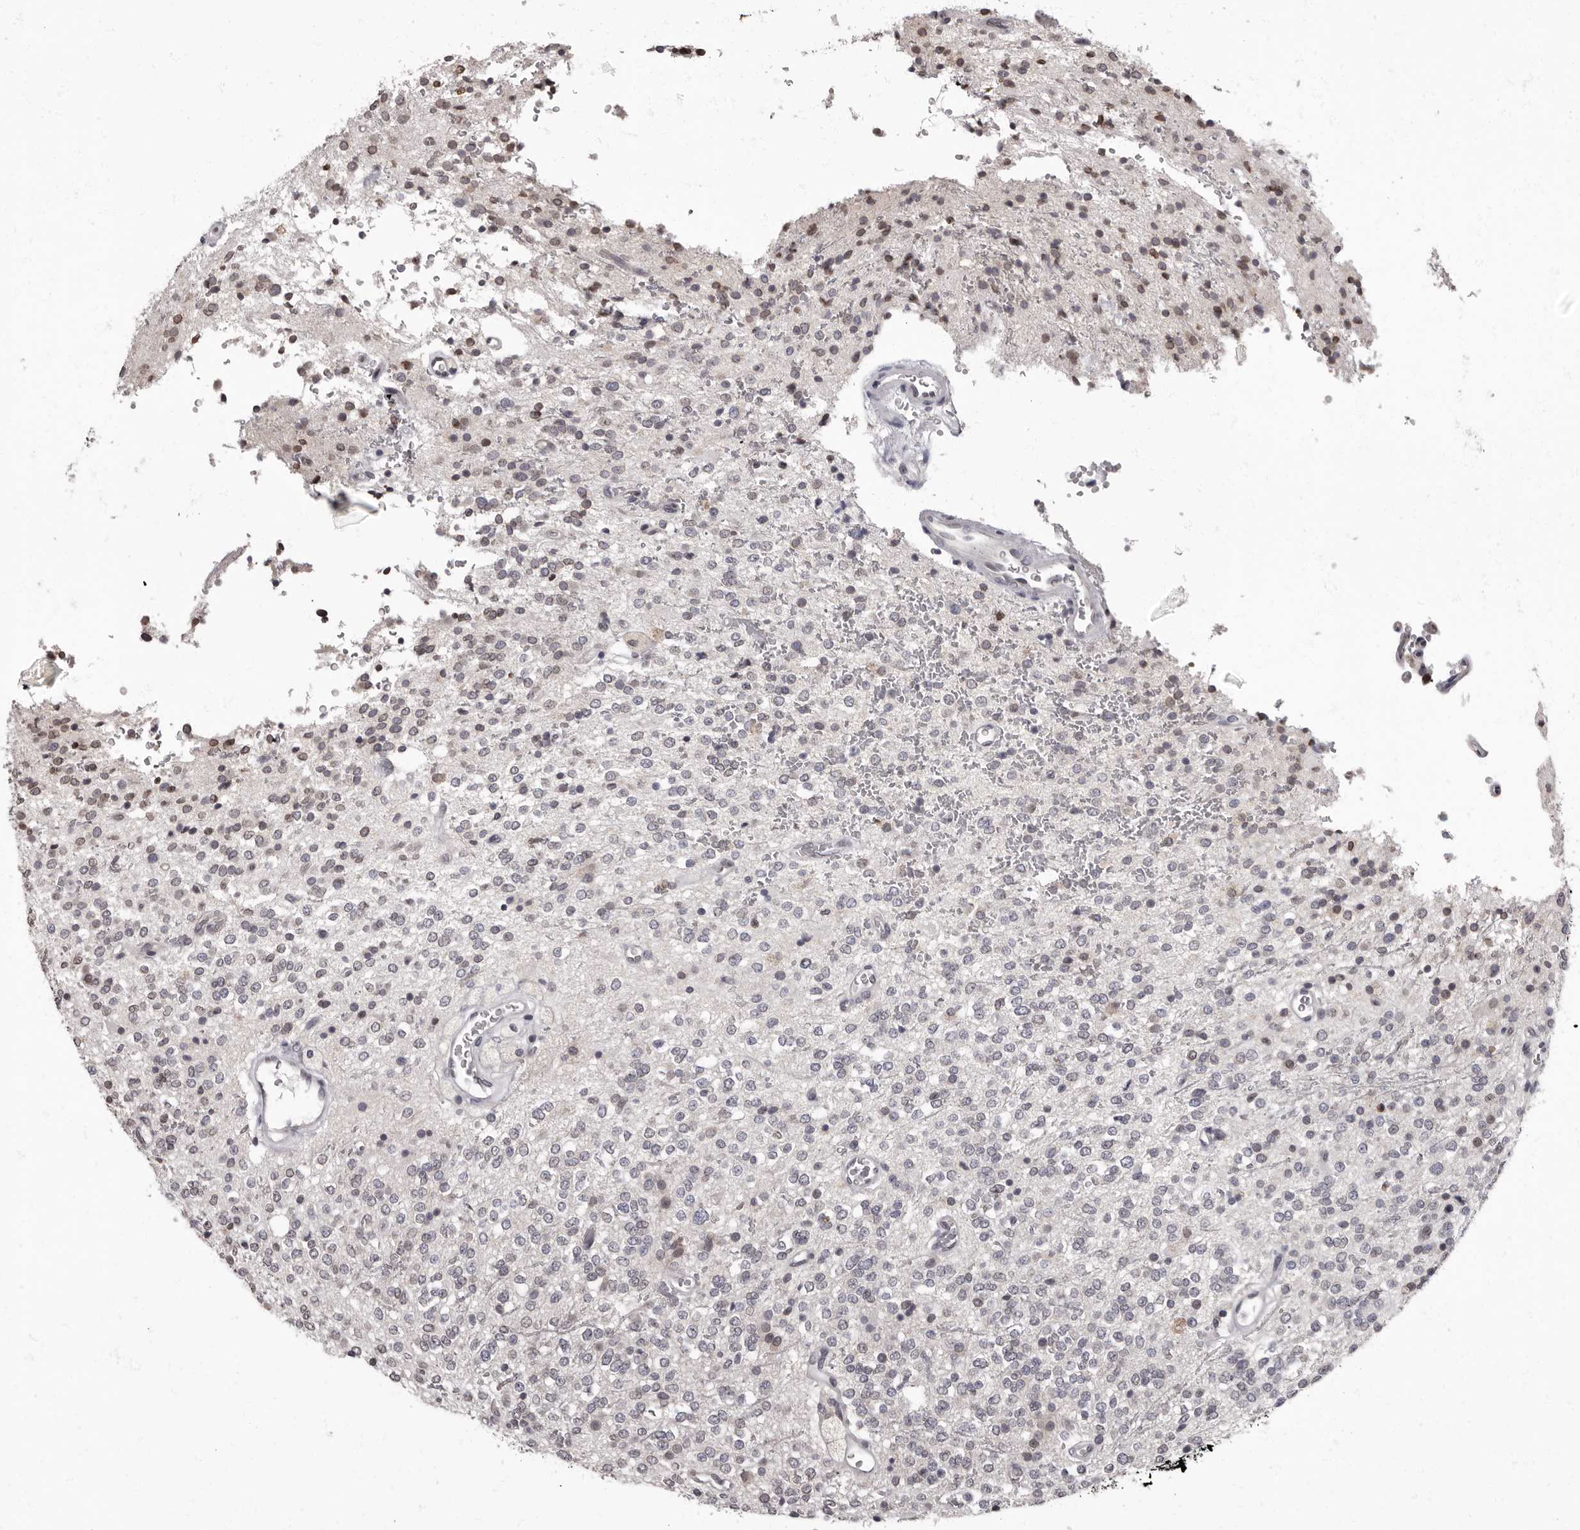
{"staining": {"intensity": "weak", "quantity": "<25%", "location": "nuclear"}, "tissue": "glioma", "cell_type": "Tumor cells", "image_type": "cancer", "snomed": [{"axis": "morphology", "description": "Glioma, malignant, High grade"}, {"axis": "topography", "description": "Brain"}], "caption": "This histopathology image is of glioma stained with immunohistochemistry to label a protein in brown with the nuclei are counter-stained blue. There is no positivity in tumor cells.", "gene": "C1orf50", "patient": {"sex": "male", "age": 34}}